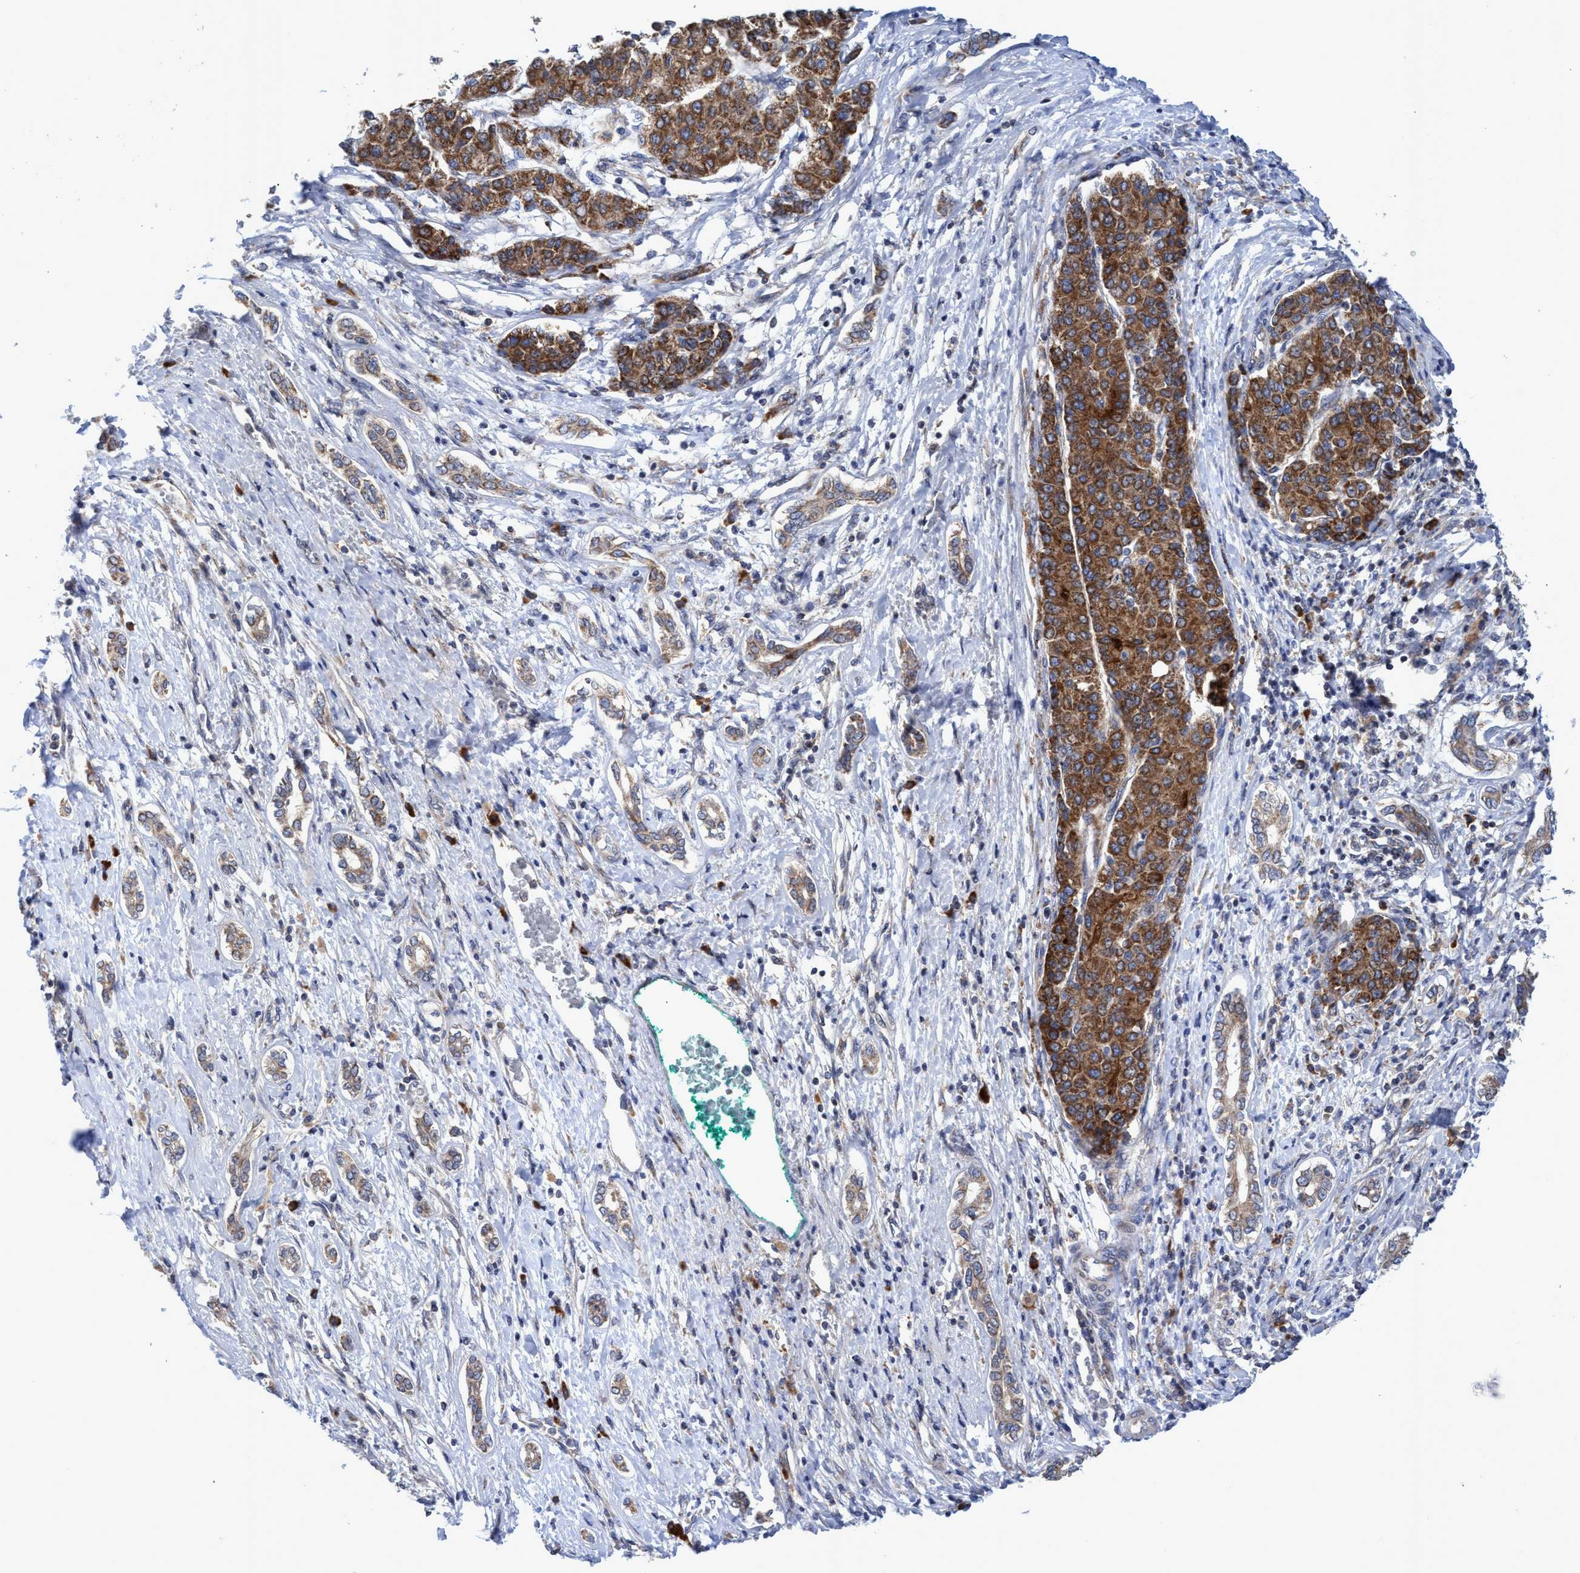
{"staining": {"intensity": "moderate", "quantity": ">75%", "location": "cytoplasmic/membranous"}, "tissue": "liver cancer", "cell_type": "Tumor cells", "image_type": "cancer", "snomed": [{"axis": "morphology", "description": "Carcinoma, Hepatocellular, NOS"}, {"axis": "topography", "description": "Liver"}], "caption": "Immunohistochemical staining of hepatocellular carcinoma (liver) displays moderate cytoplasmic/membranous protein positivity in approximately >75% of tumor cells. (Brightfield microscopy of DAB IHC at high magnification).", "gene": "NAT16", "patient": {"sex": "male", "age": 65}}